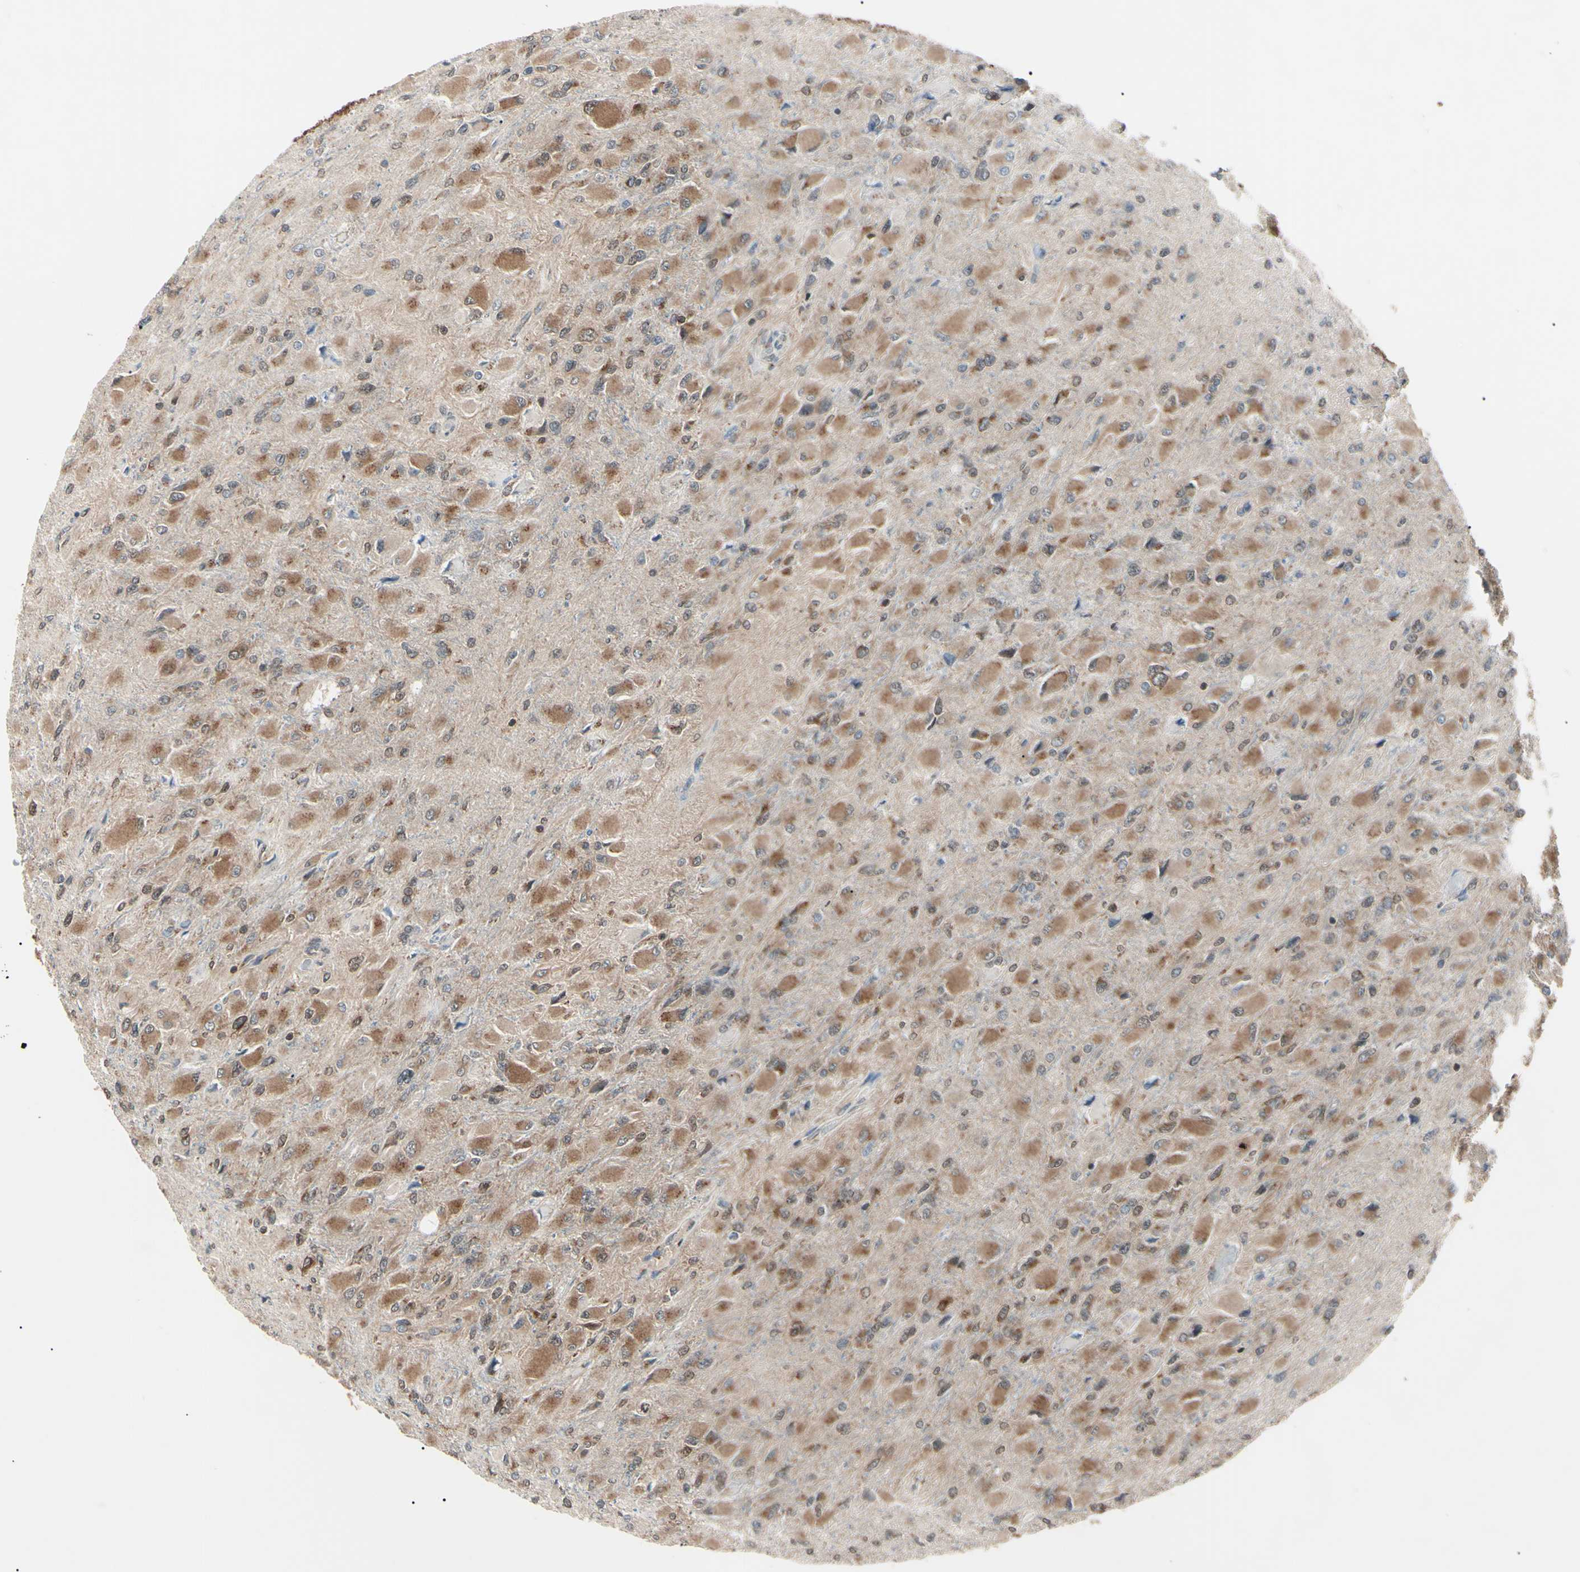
{"staining": {"intensity": "moderate", "quantity": ">75%", "location": "cytoplasmic/membranous"}, "tissue": "glioma", "cell_type": "Tumor cells", "image_type": "cancer", "snomed": [{"axis": "morphology", "description": "Glioma, malignant, High grade"}, {"axis": "topography", "description": "Cerebral cortex"}], "caption": "Glioma stained with immunohistochemistry demonstrates moderate cytoplasmic/membranous staining in approximately >75% of tumor cells.", "gene": "MAPRE1", "patient": {"sex": "female", "age": 36}}